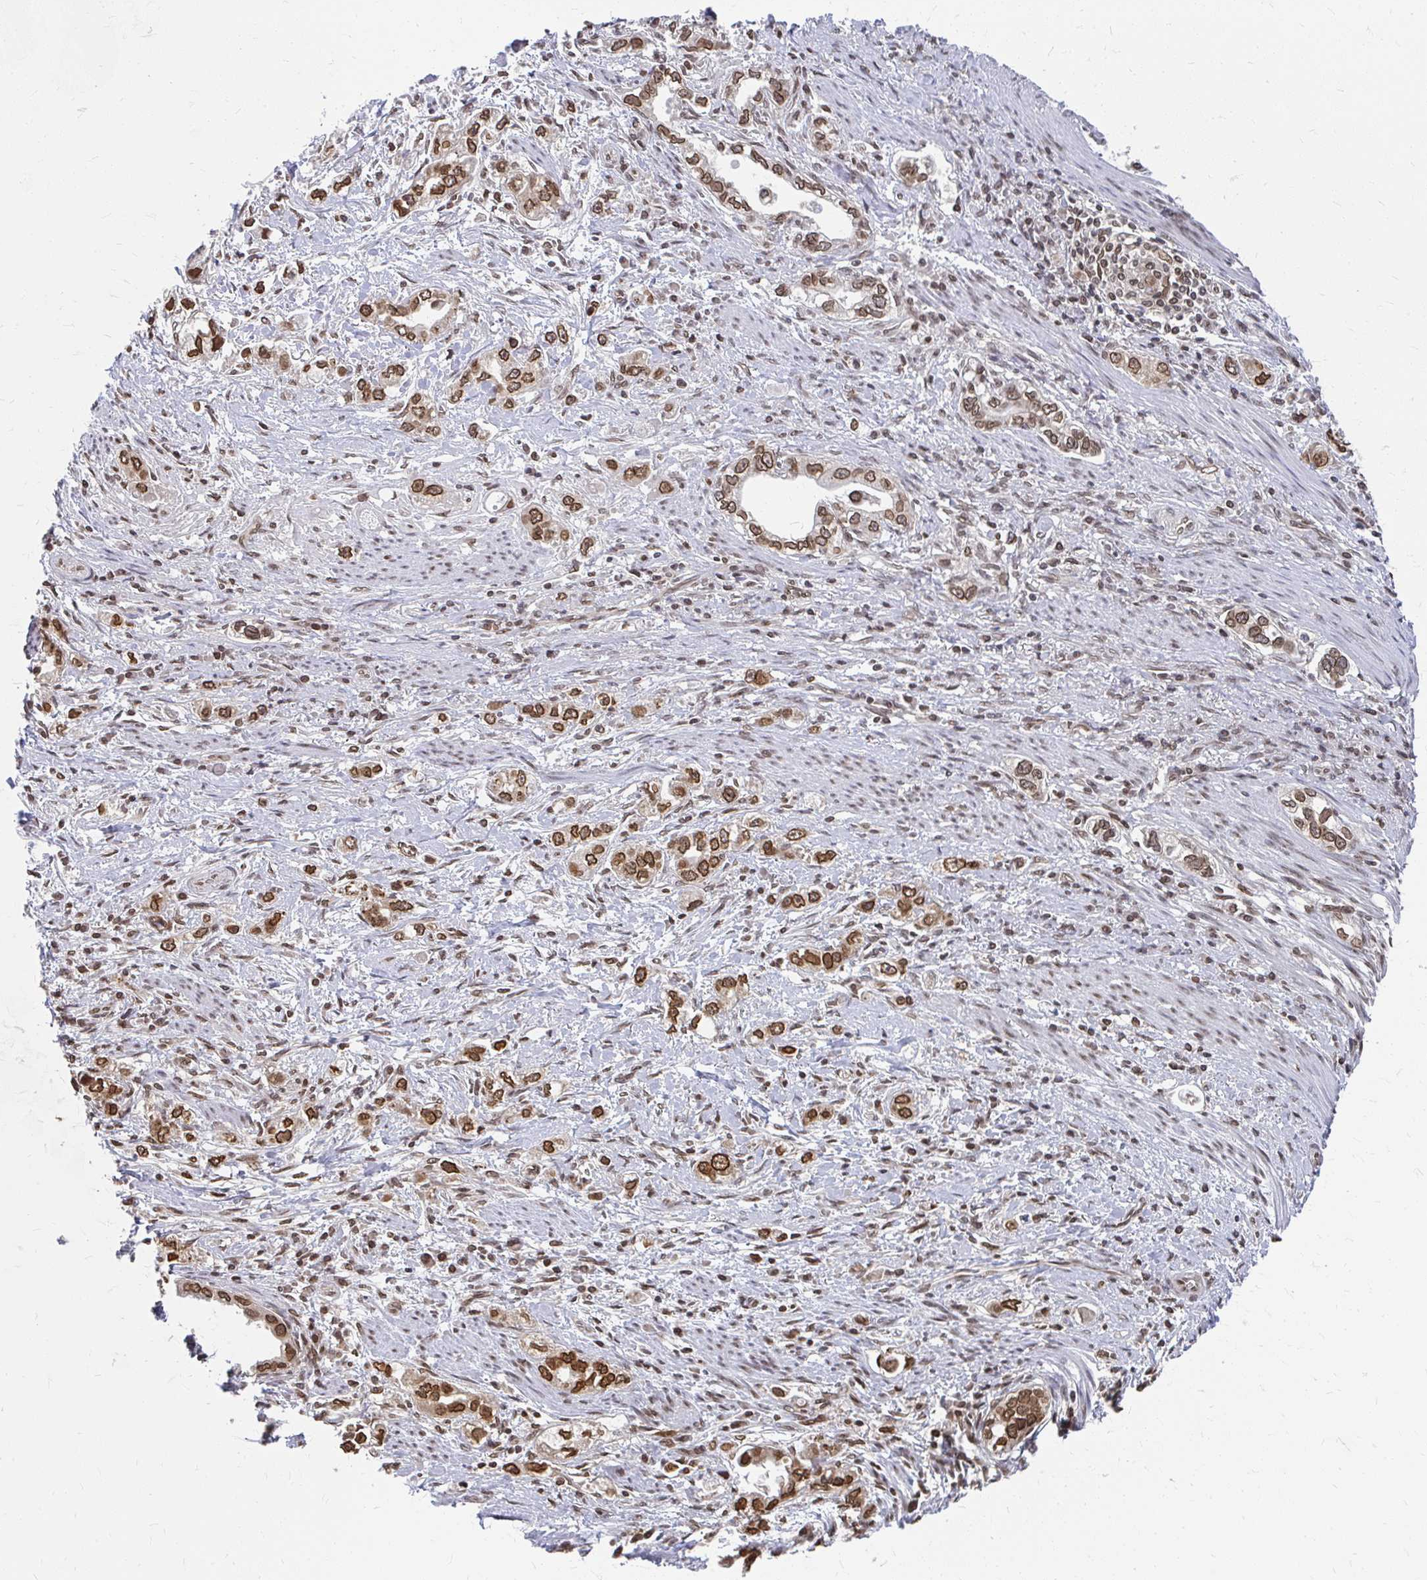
{"staining": {"intensity": "strong", "quantity": ">75%", "location": "cytoplasmic/membranous,nuclear"}, "tissue": "stomach cancer", "cell_type": "Tumor cells", "image_type": "cancer", "snomed": [{"axis": "morphology", "description": "Adenocarcinoma, NOS"}, {"axis": "topography", "description": "Stomach, lower"}], "caption": "This photomicrograph reveals IHC staining of human stomach cancer, with high strong cytoplasmic/membranous and nuclear staining in about >75% of tumor cells.", "gene": "XPO1", "patient": {"sex": "female", "age": 93}}